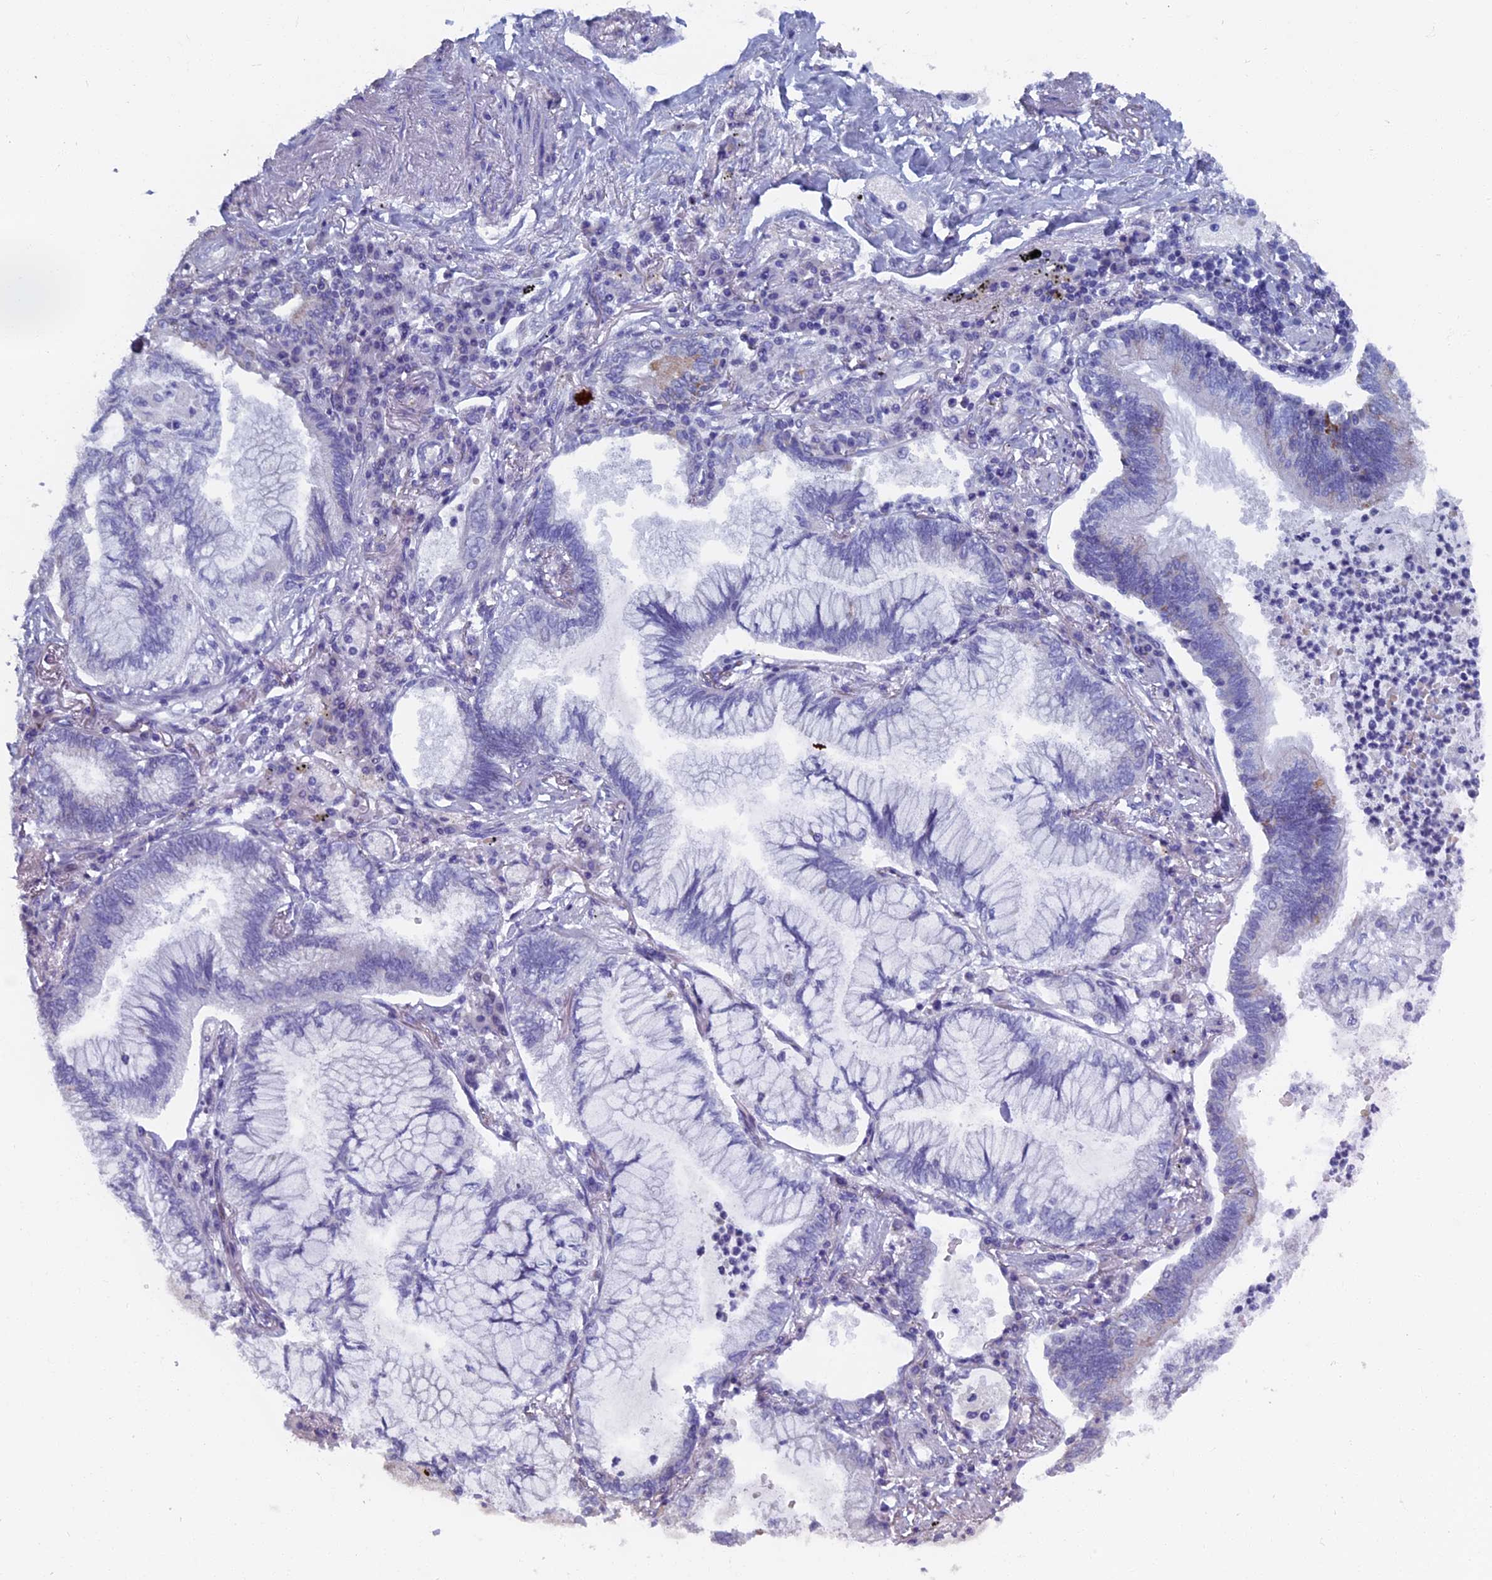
{"staining": {"intensity": "negative", "quantity": "none", "location": "none"}, "tissue": "lung cancer", "cell_type": "Tumor cells", "image_type": "cancer", "snomed": [{"axis": "morphology", "description": "Adenocarcinoma, NOS"}, {"axis": "topography", "description": "Lung"}], "caption": "Tumor cells show no significant protein positivity in adenocarcinoma (lung). (DAB IHC visualized using brightfield microscopy, high magnification).", "gene": "OAT", "patient": {"sex": "female", "age": 70}}